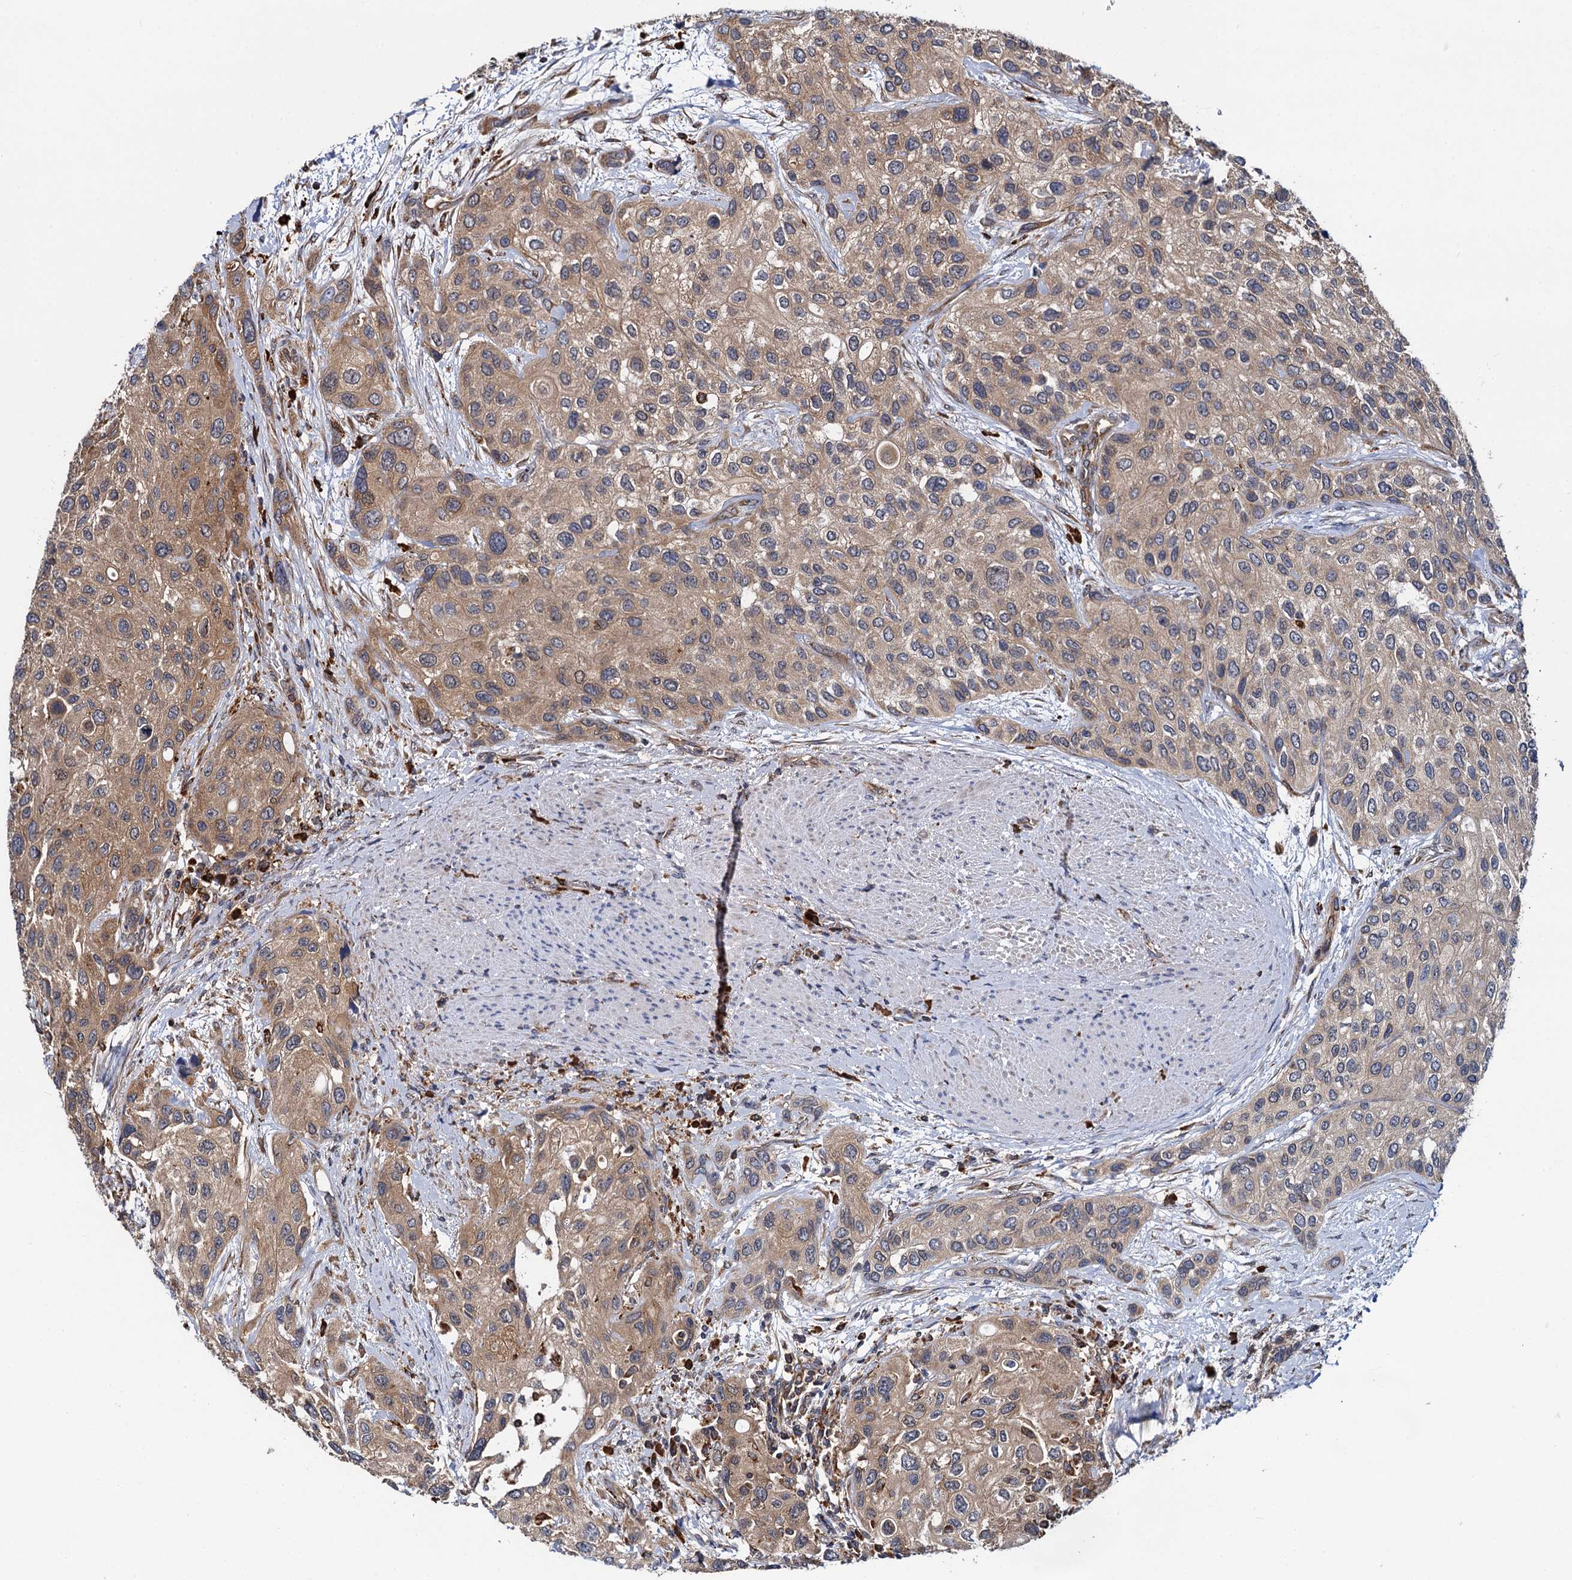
{"staining": {"intensity": "weak", "quantity": ">75%", "location": "cytoplasmic/membranous"}, "tissue": "urothelial cancer", "cell_type": "Tumor cells", "image_type": "cancer", "snomed": [{"axis": "morphology", "description": "Normal tissue, NOS"}, {"axis": "morphology", "description": "Urothelial carcinoma, High grade"}, {"axis": "topography", "description": "Vascular tissue"}, {"axis": "topography", "description": "Urinary bladder"}], "caption": "Immunohistochemical staining of high-grade urothelial carcinoma demonstrates weak cytoplasmic/membranous protein expression in about >75% of tumor cells.", "gene": "UFM1", "patient": {"sex": "female", "age": 56}}